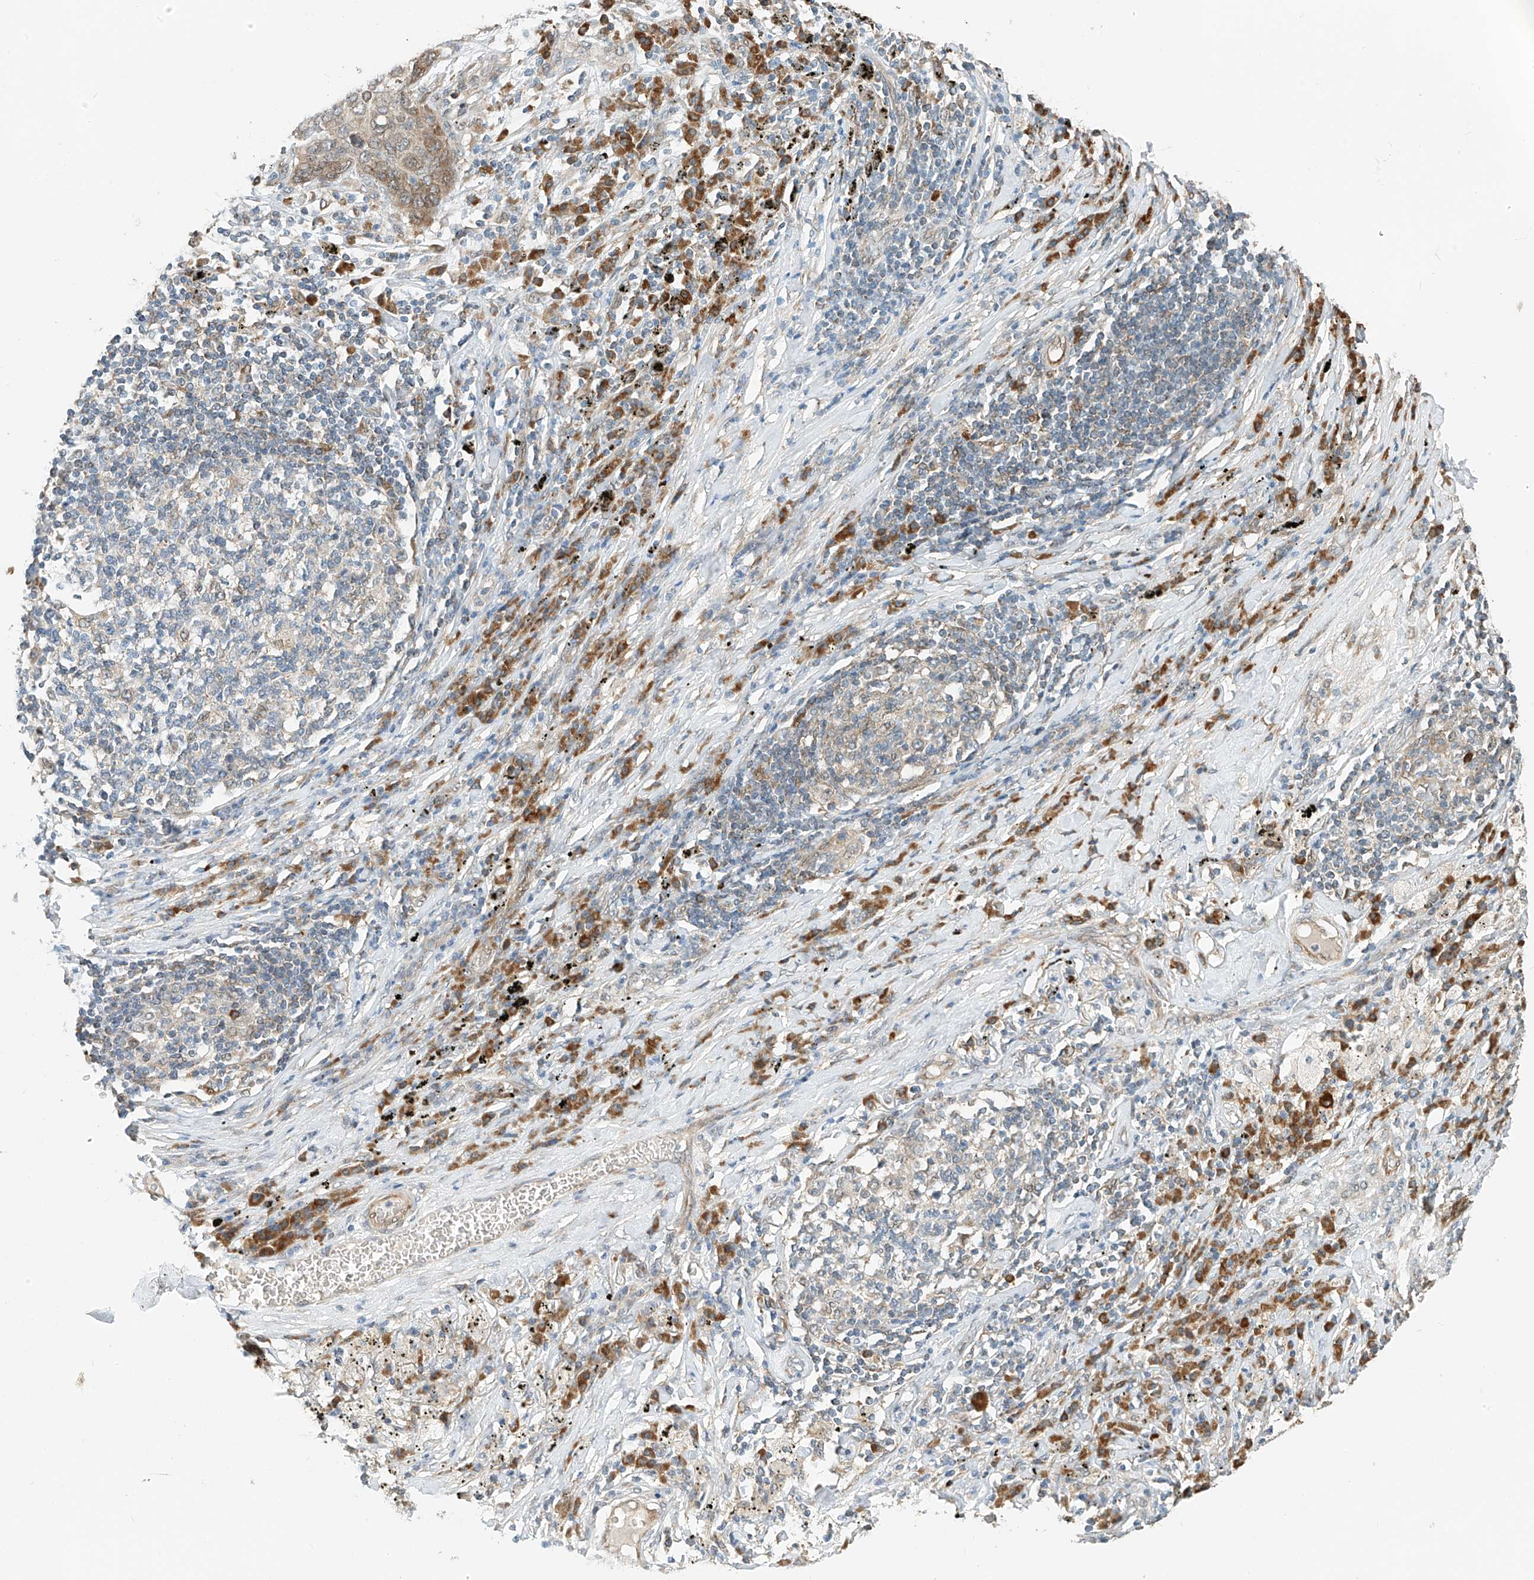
{"staining": {"intensity": "moderate", "quantity": "<25%", "location": "cytoplasmic/membranous"}, "tissue": "lung cancer", "cell_type": "Tumor cells", "image_type": "cancer", "snomed": [{"axis": "morphology", "description": "Squamous cell carcinoma, NOS"}, {"axis": "topography", "description": "Lung"}], "caption": "Lung cancer (squamous cell carcinoma) stained with a brown dye displays moderate cytoplasmic/membranous positive positivity in about <25% of tumor cells.", "gene": "PPA2", "patient": {"sex": "female", "age": 63}}